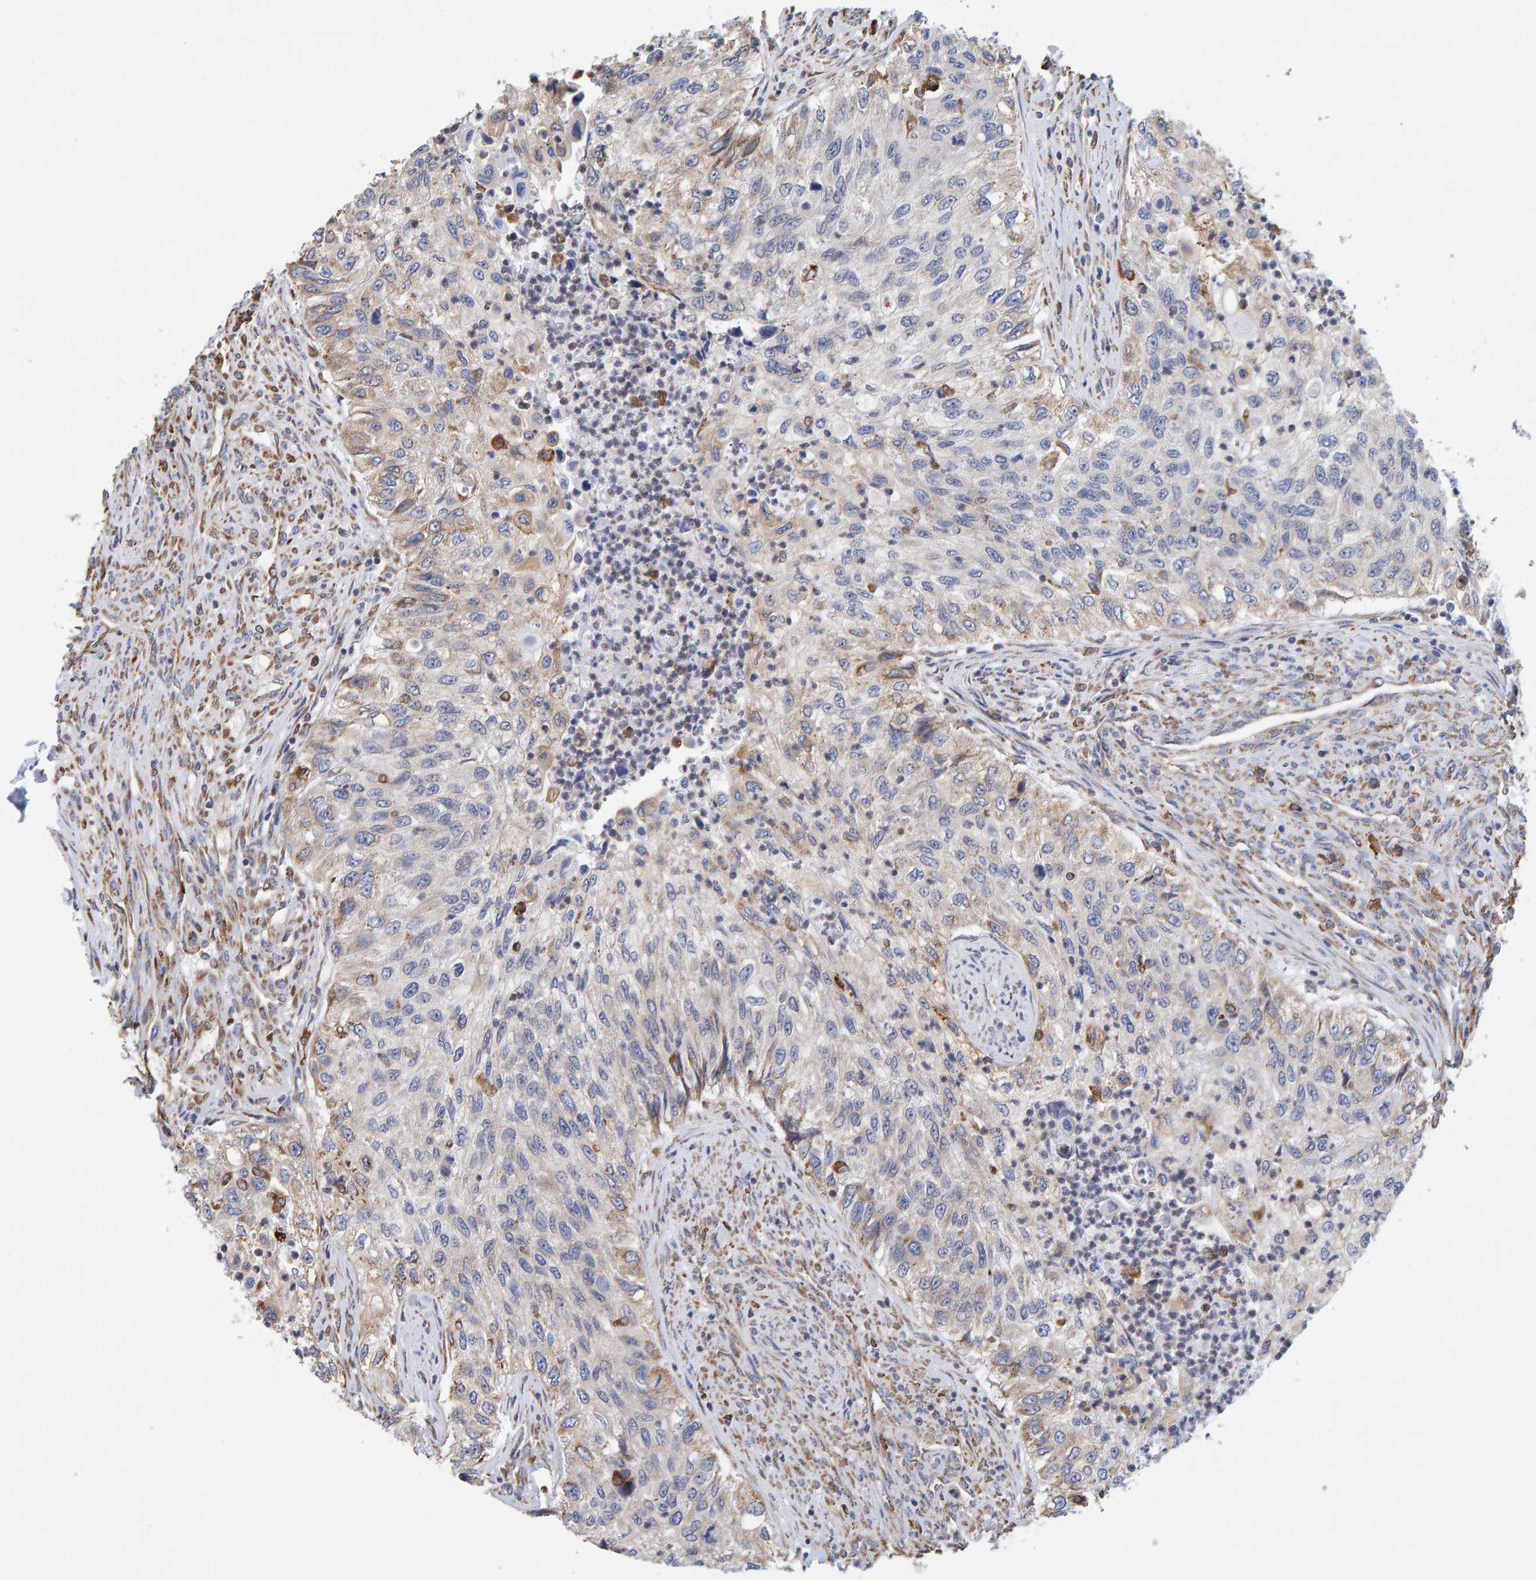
{"staining": {"intensity": "weak", "quantity": "<25%", "location": "cytoplasmic/membranous"}, "tissue": "urothelial cancer", "cell_type": "Tumor cells", "image_type": "cancer", "snomed": [{"axis": "morphology", "description": "Urothelial carcinoma, High grade"}, {"axis": "topography", "description": "Urinary bladder"}], "caption": "Immunohistochemistry (IHC) of human urothelial cancer exhibits no staining in tumor cells.", "gene": "SGPL1", "patient": {"sex": "female", "age": 60}}